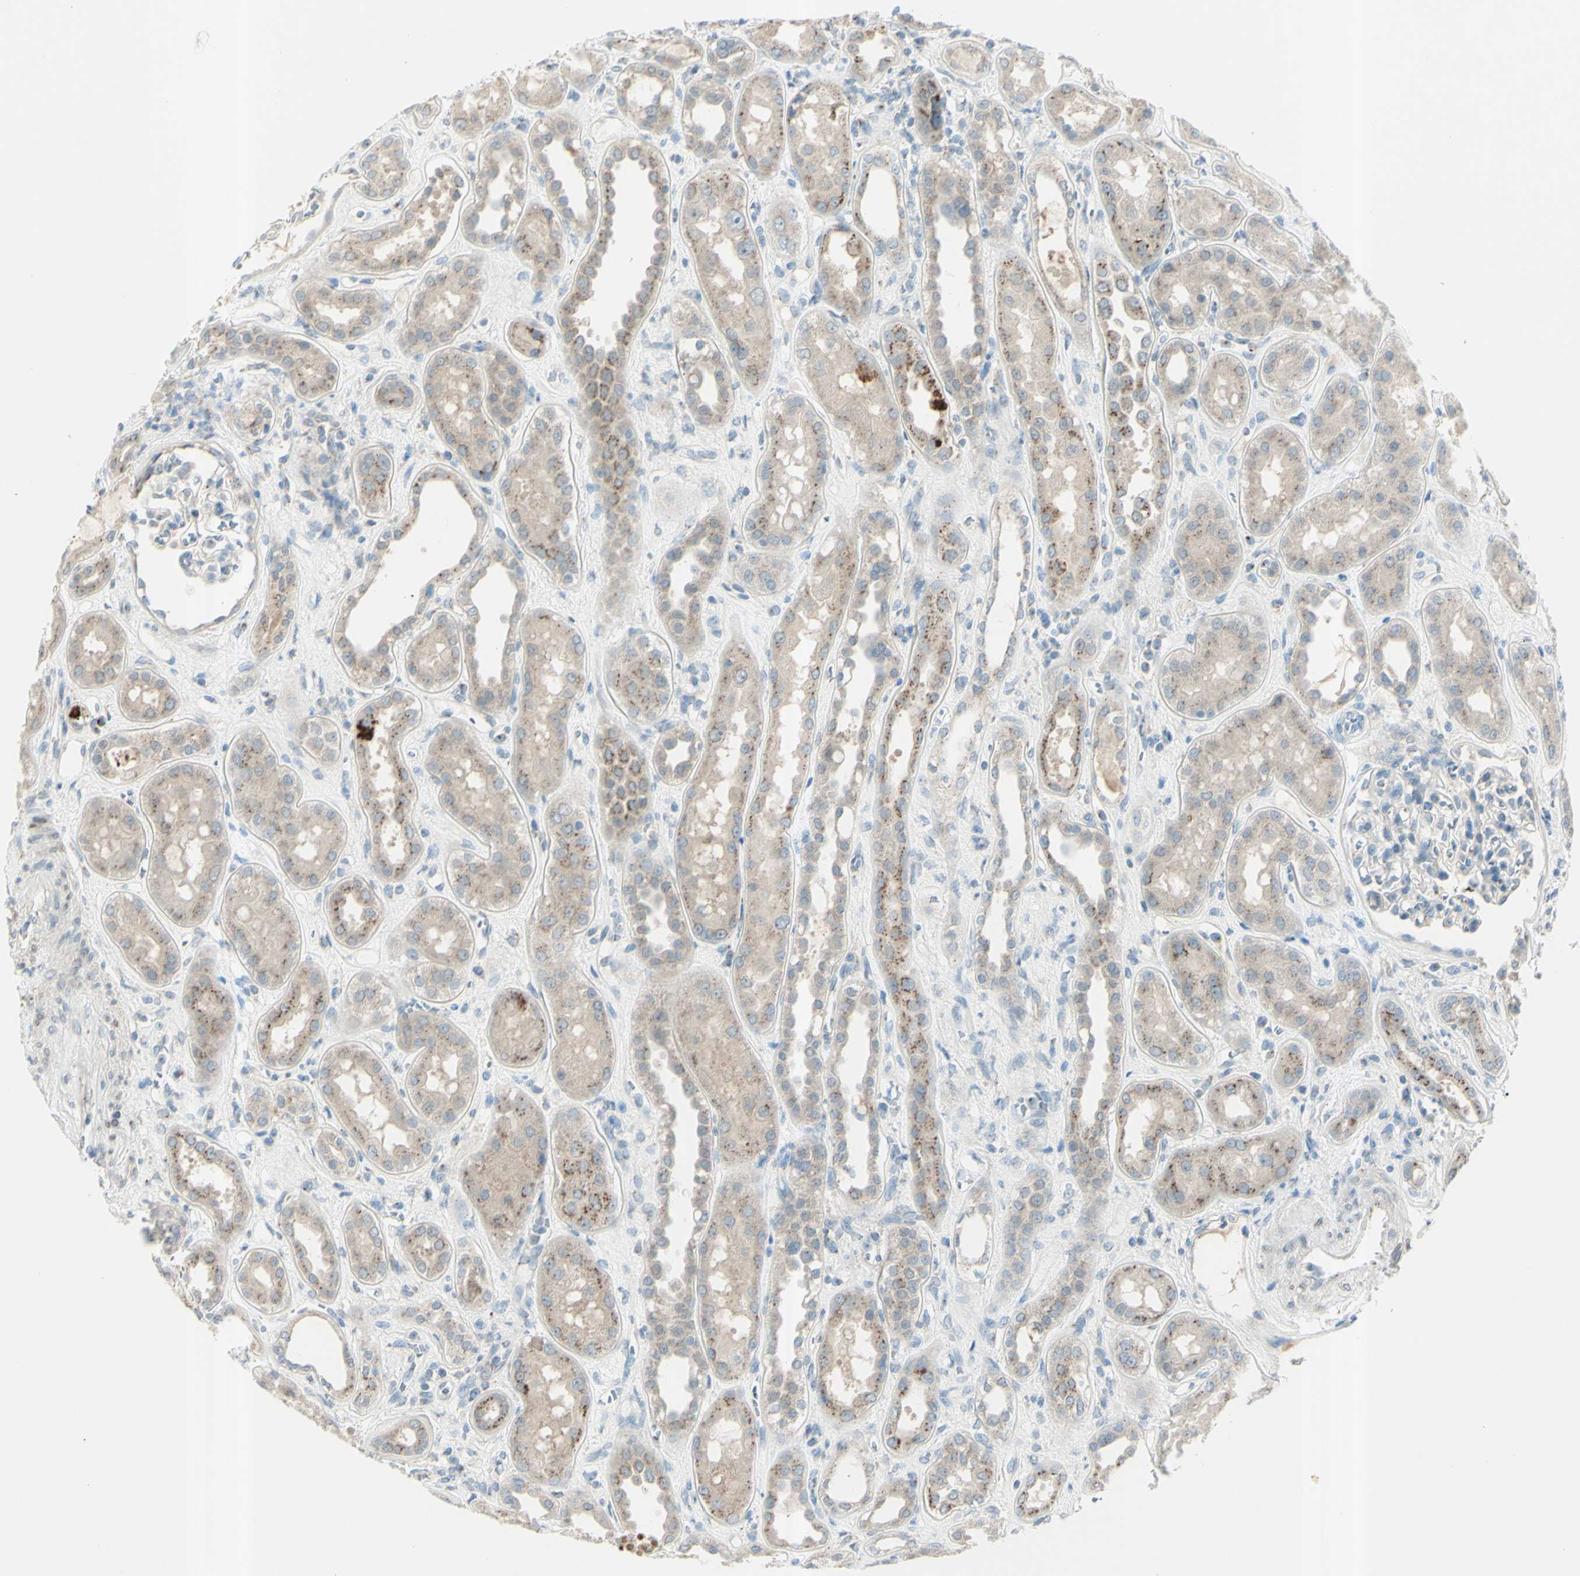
{"staining": {"intensity": "negative", "quantity": "none", "location": "none"}, "tissue": "kidney", "cell_type": "Cells in glomeruli", "image_type": "normal", "snomed": [{"axis": "morphology", "description": "Normal tissue, NOS"}, {"axis": "topography", "description": "Kidney"}], "caption": "Immunohistochemistry (IHC) of benign kidney displays no expression in cells in glomeruli.", "gene": "B4GALT1", "patient": {"sex": "male", "age": 59}}